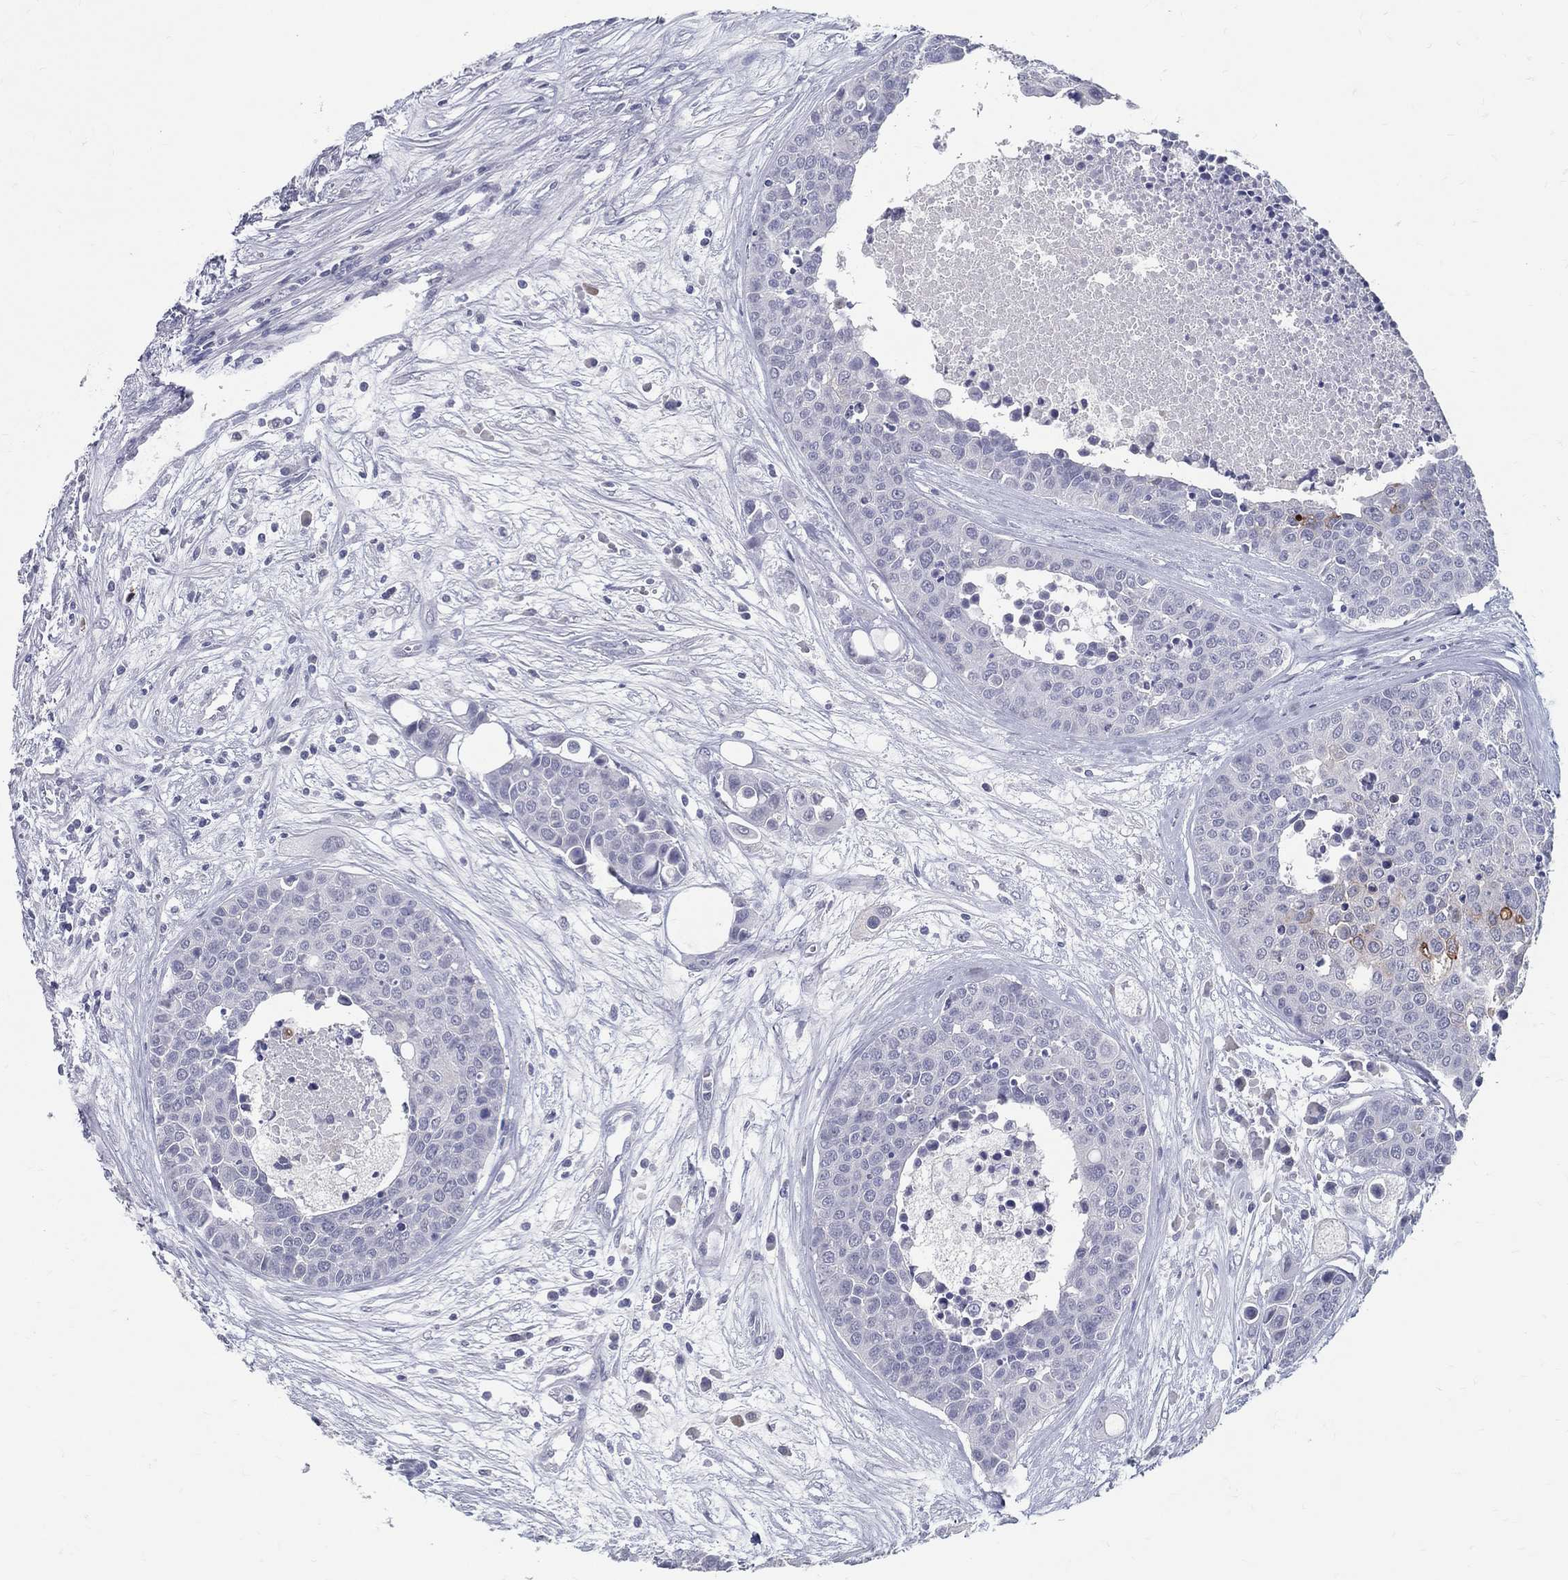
{"staining": {"intensity": "negative", "quantity": "none", "location": "none"}, "tissue": "carcinoid", "cell_type": "Tumor cells", "image_type": "cancer", "snomed": [{"axis": "morphology", "description": "Carcinoid, malignant, NOS"}, {"axis": "topography", "description": "Colon"}], "caption": "Immunohistochemical staining of human malignant carcinoid reveals no significant positivity in tumor cells. (DAB immunohistochemistry with hematoxylin counter stain).", "gene": "ACE2", "patient": {"sex": "male", "age": 81}}